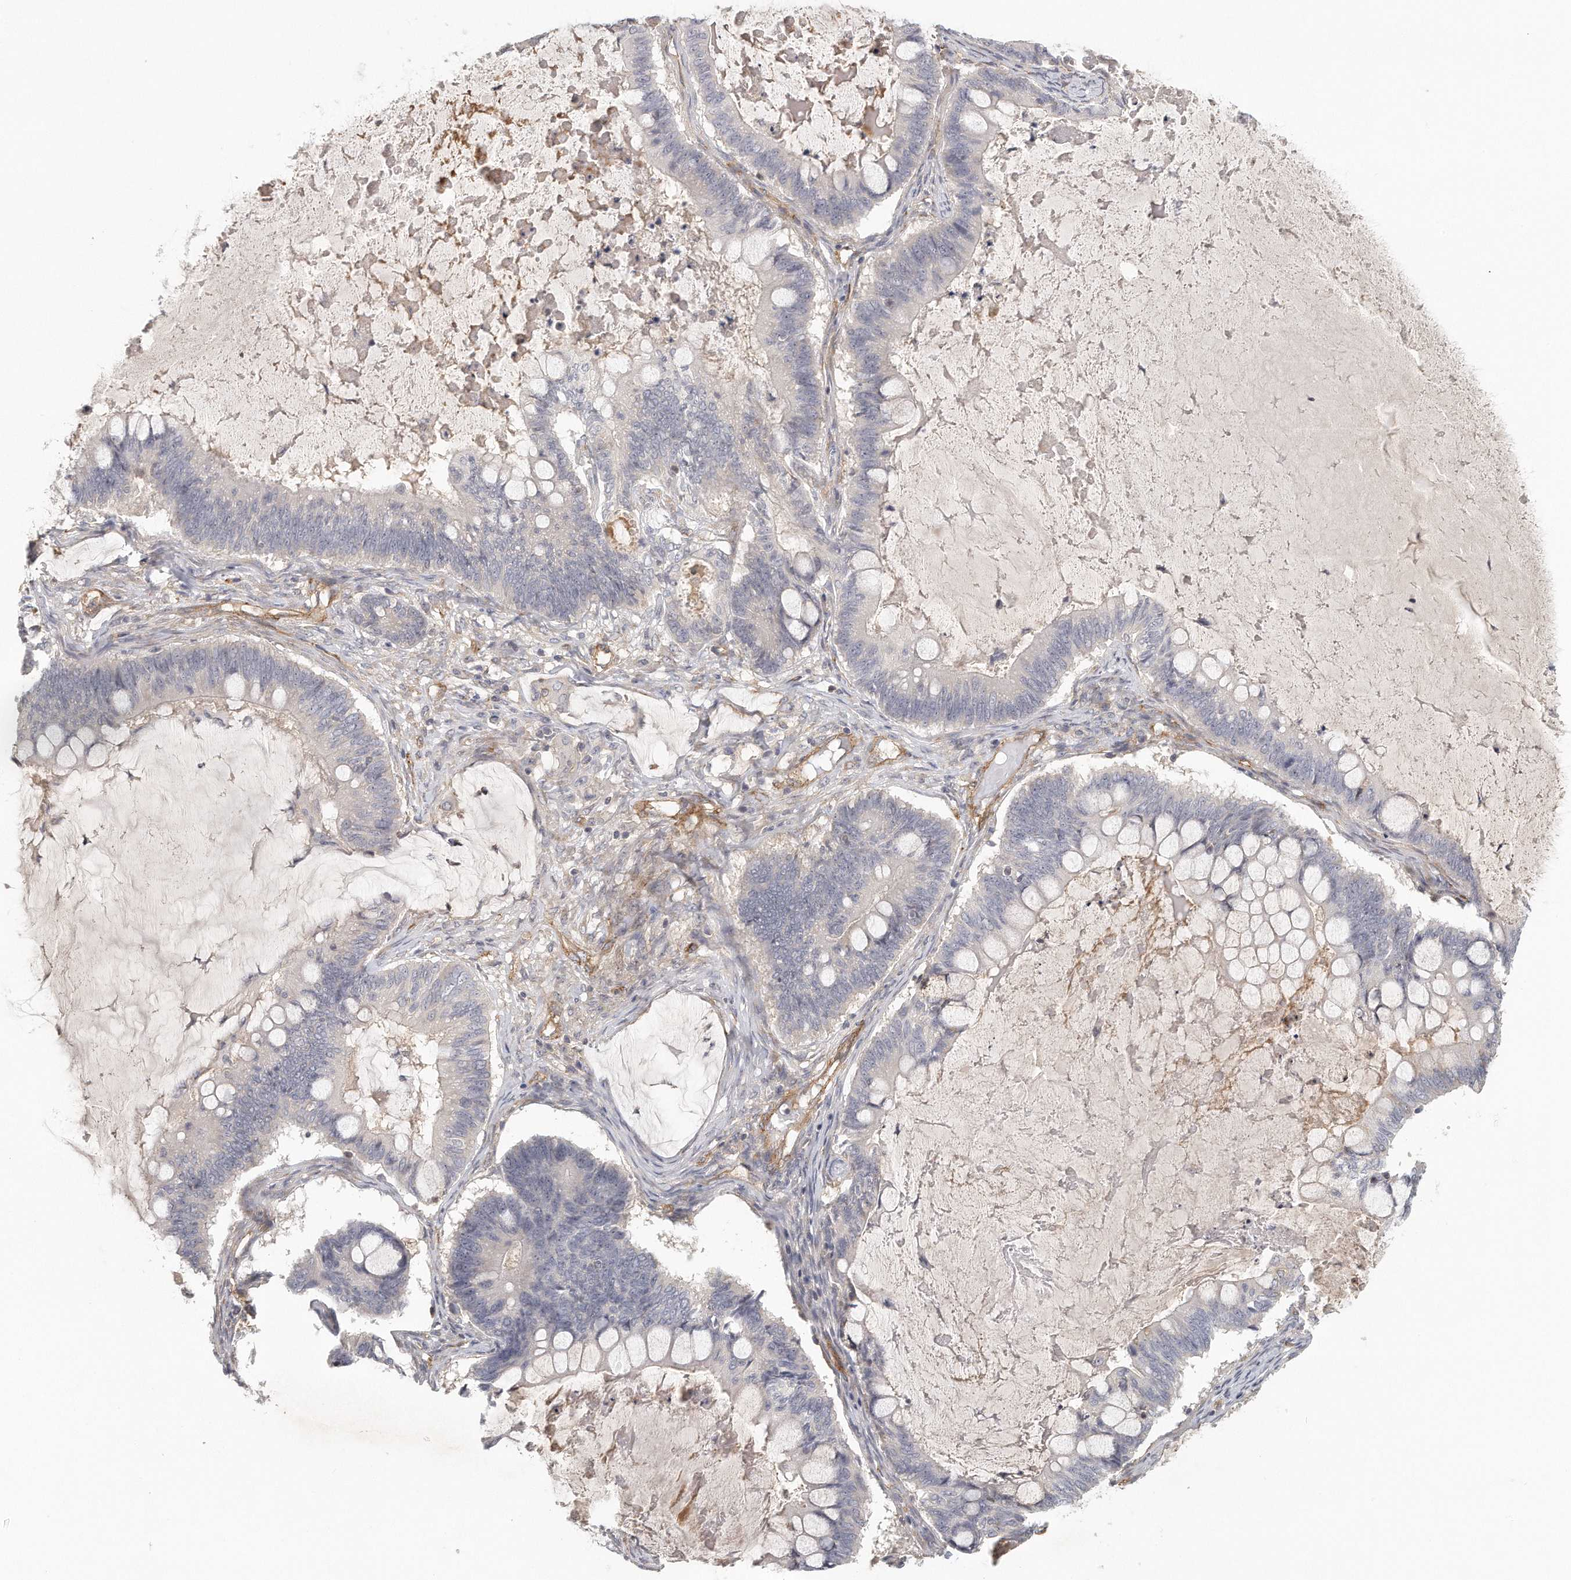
{"staining": {"intensity": "negative", "quantity": "none", "location": "none"}, "tissue": "ovarian cancer", "cell_type": "Tumor cells", "image_type": "cancer", "snomed": [{"axis": "morphology", "description": "Cystadenocarcinoma, mucinous, NOS"}, {"axis": "topography", "description": "Ovary"}], "caption": "Tumor cells show no significant protein expression in ovarian cancer.", "gene": "MTERF4", "patient": {"sex": "female", "age": 61}}